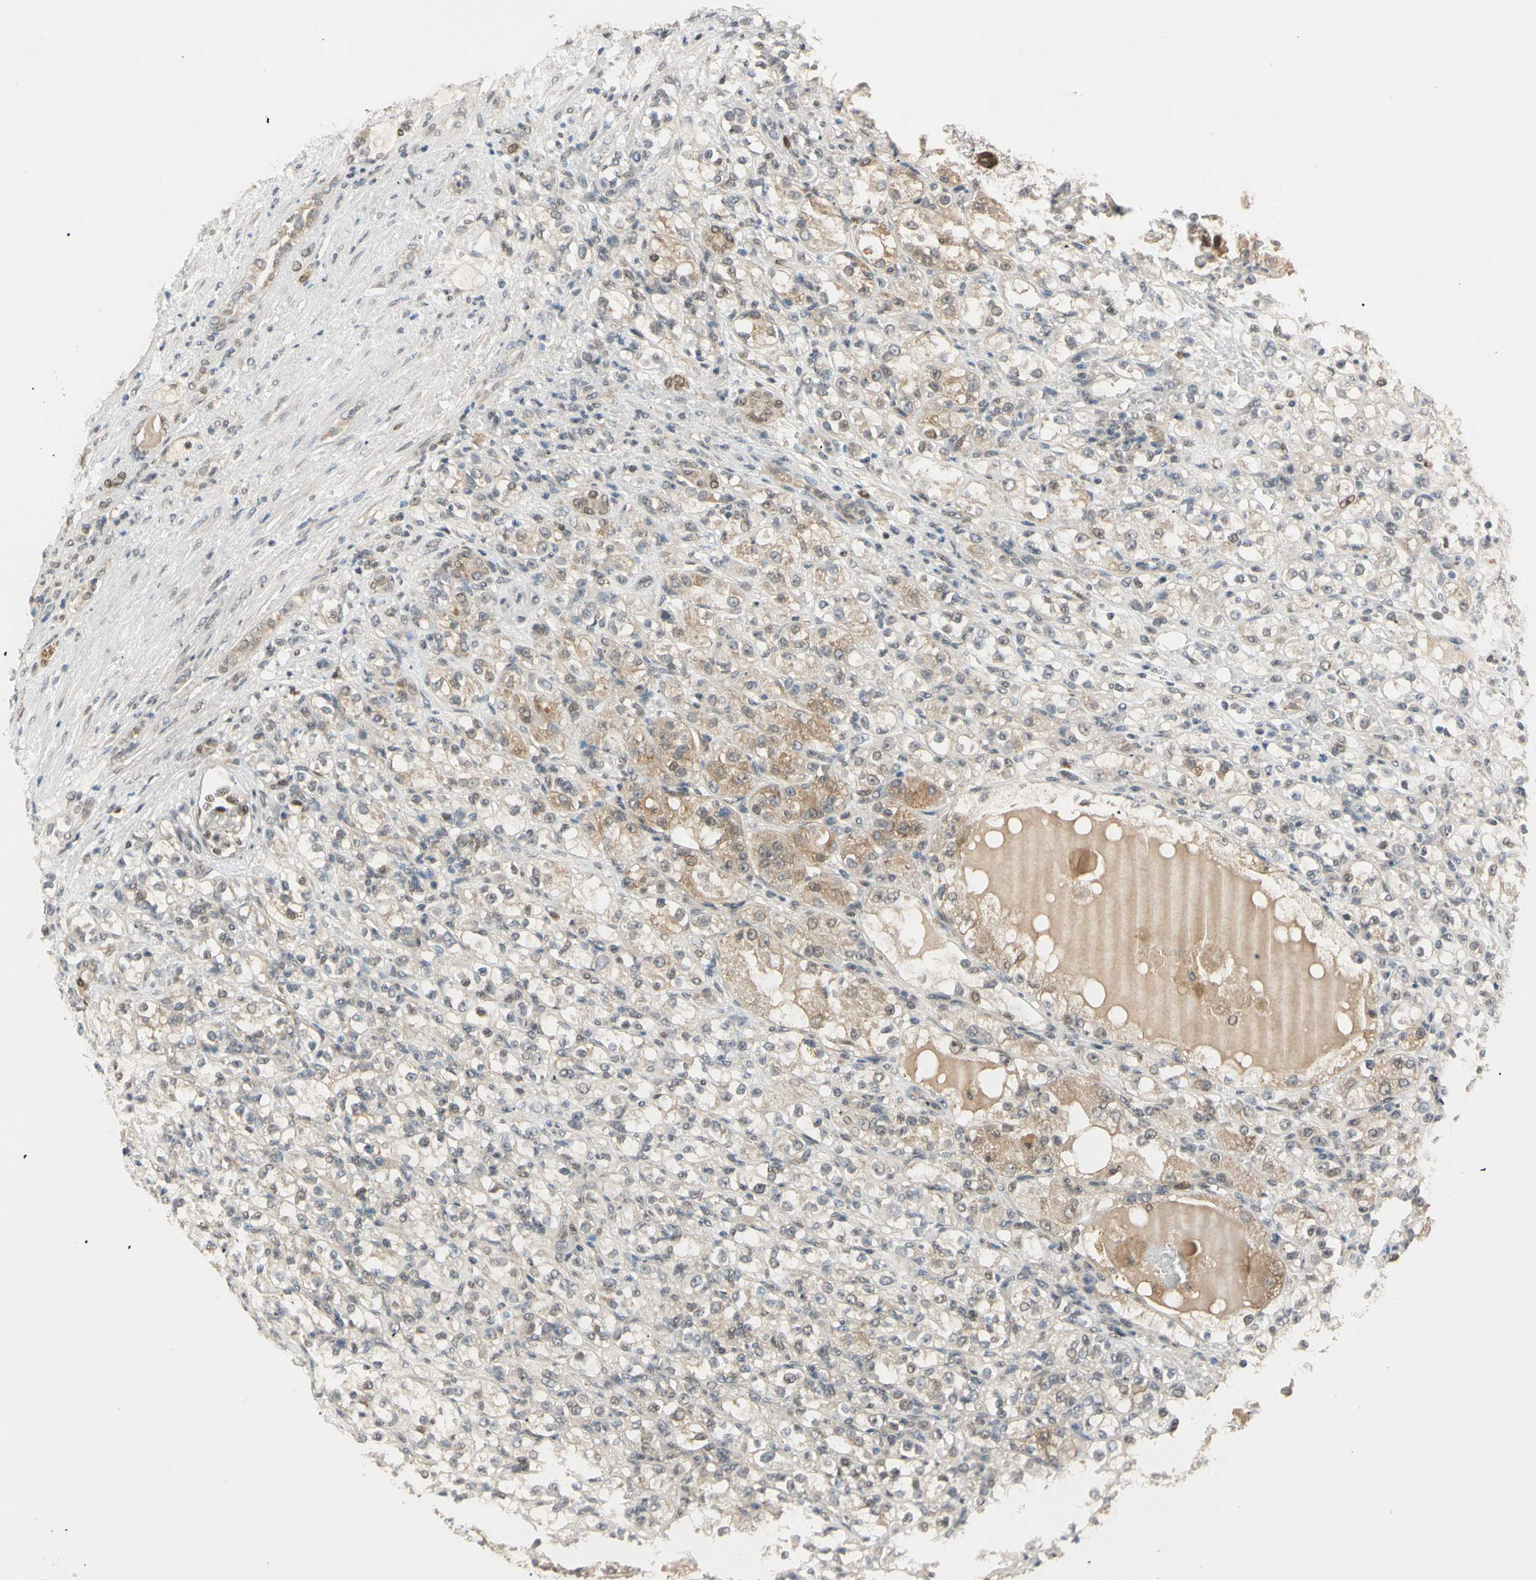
{"staining": {"intensity": "moderate", "quantity": "<25%", "location": "cytoplasmic/membranous,nuclear"}, "tissue": "renal cancer", "cell_type": "Tumor cells", "image_type": "cancer", "snomed": [{"axis": "morphology", "description": "Normal tissue, NOS"}, {"axis": "morphology", "description": "Adenocarcinoma, NOS"}, {"axis": "topography", "description": "Kidney"}], "caption": "High-magnification brightfield microscopy of renal cancer stained with DAB (3,3'-diaminobenzidine) (brown) and counterstained with hematoxylin (blue). tumor cells exhibit moderate cytoplasmic/membranous and nuclear expression is appreciated in about<25% of cells.", "gene": "RIOX2", "patient": {"sex": "male", "age": 61}}